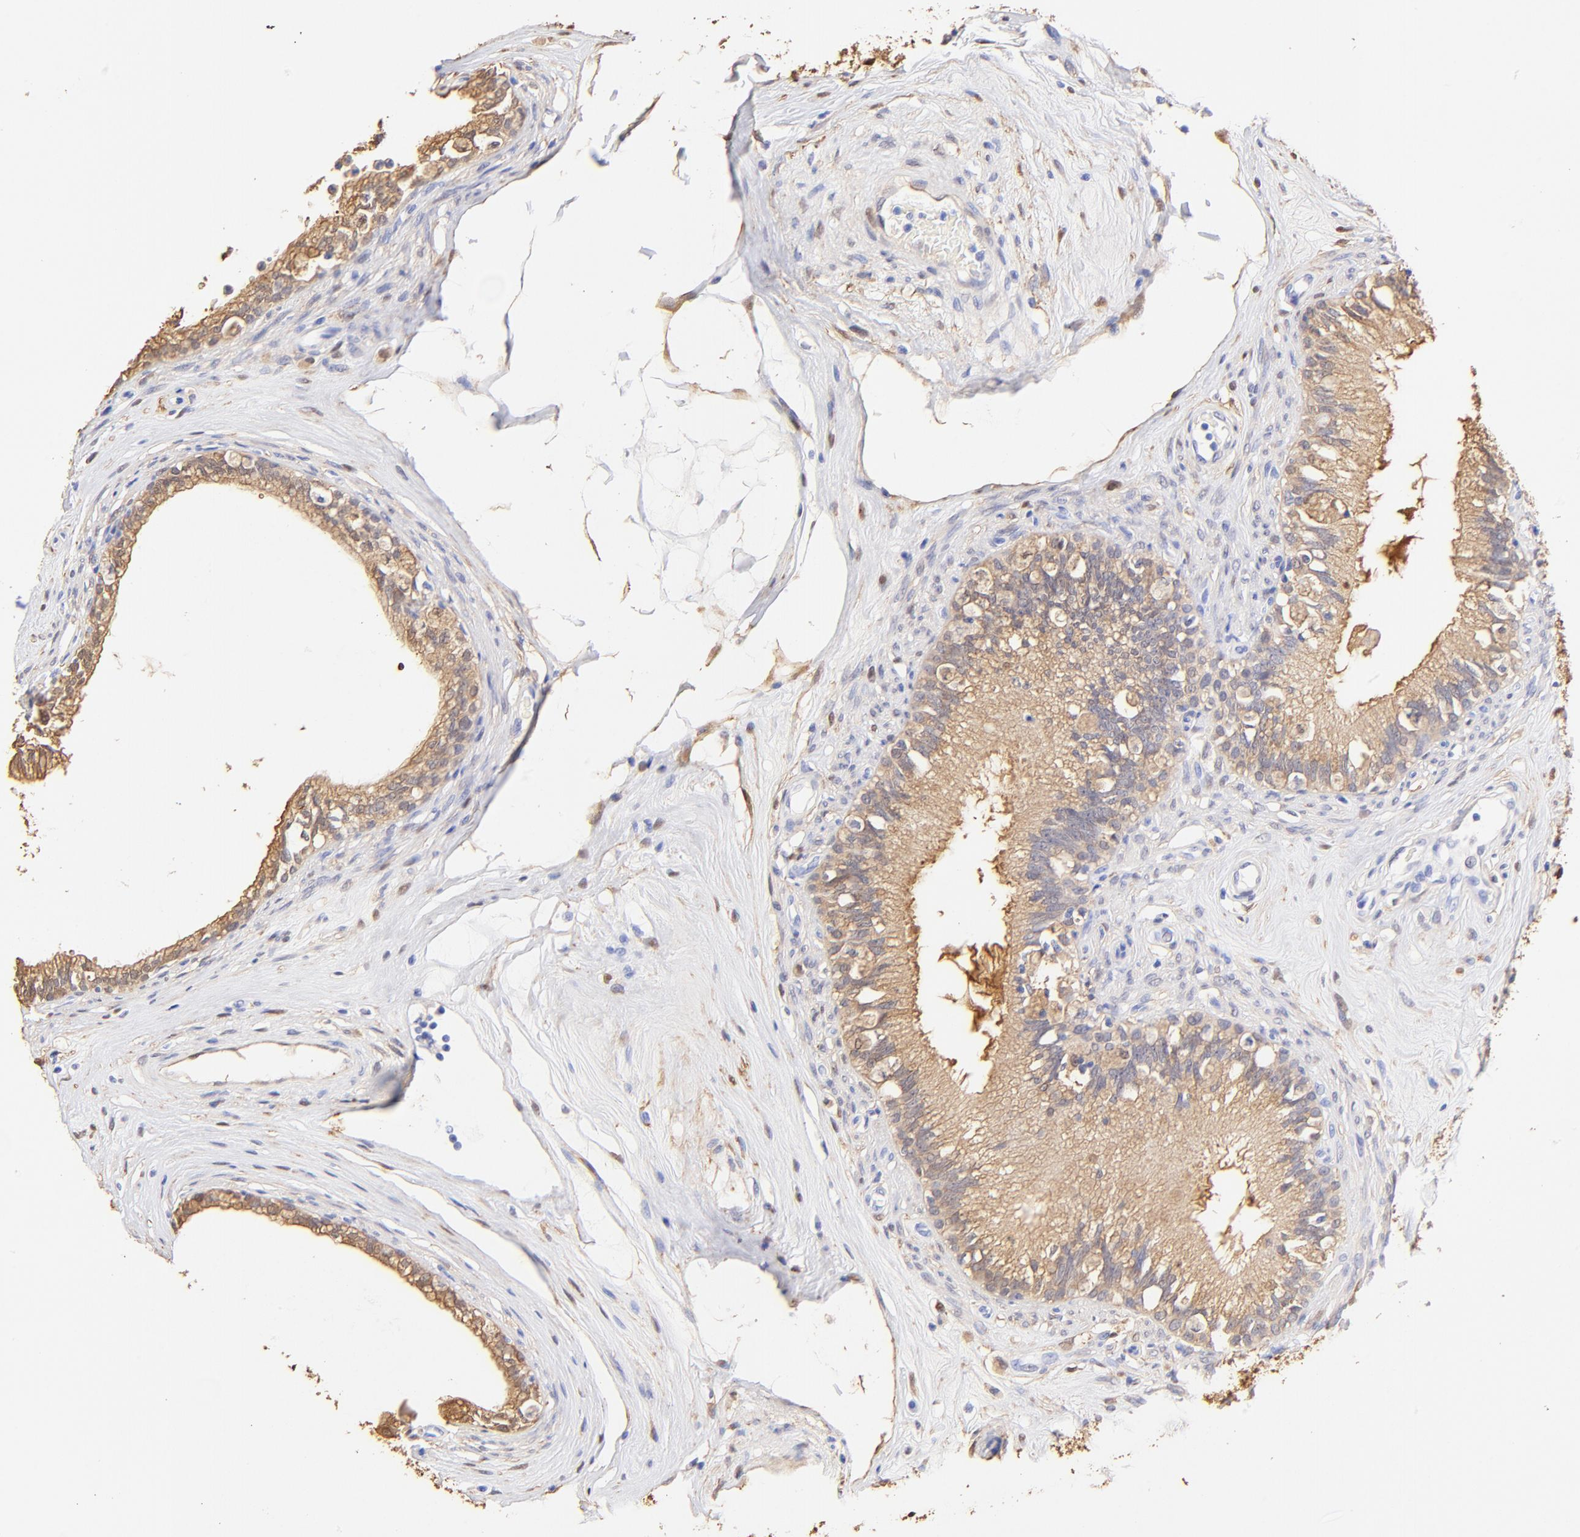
{"staining": {"intensity": "moderate", "quantity": ">75%", "location": "cytoplasmic/membranous"}, "tissue": "epididymis", "cell_type": "Glandular cells", "image_type": "normal", "snomed": [{"axis": "morphology", "description": "Normal tissue, NOS"}, {"axis": "morphology", "description": "Inflammation, NOS"}, {"axis": "topography", "description": "Epididymis"}], "caption": "IHC staining of benign epididymis, which reveals medium levels of moderate cytoplasmic/membranous staining in about >75% of glandular cells indicating moderate cytoplasmic/membranous protein staining. The staining was performed using DAB (brown) for protein detection and nuclei were counterstained in hematoxylin (blue).", "gene": "ALDH1A1", "patient": {"sex": "male", "age": 84}}